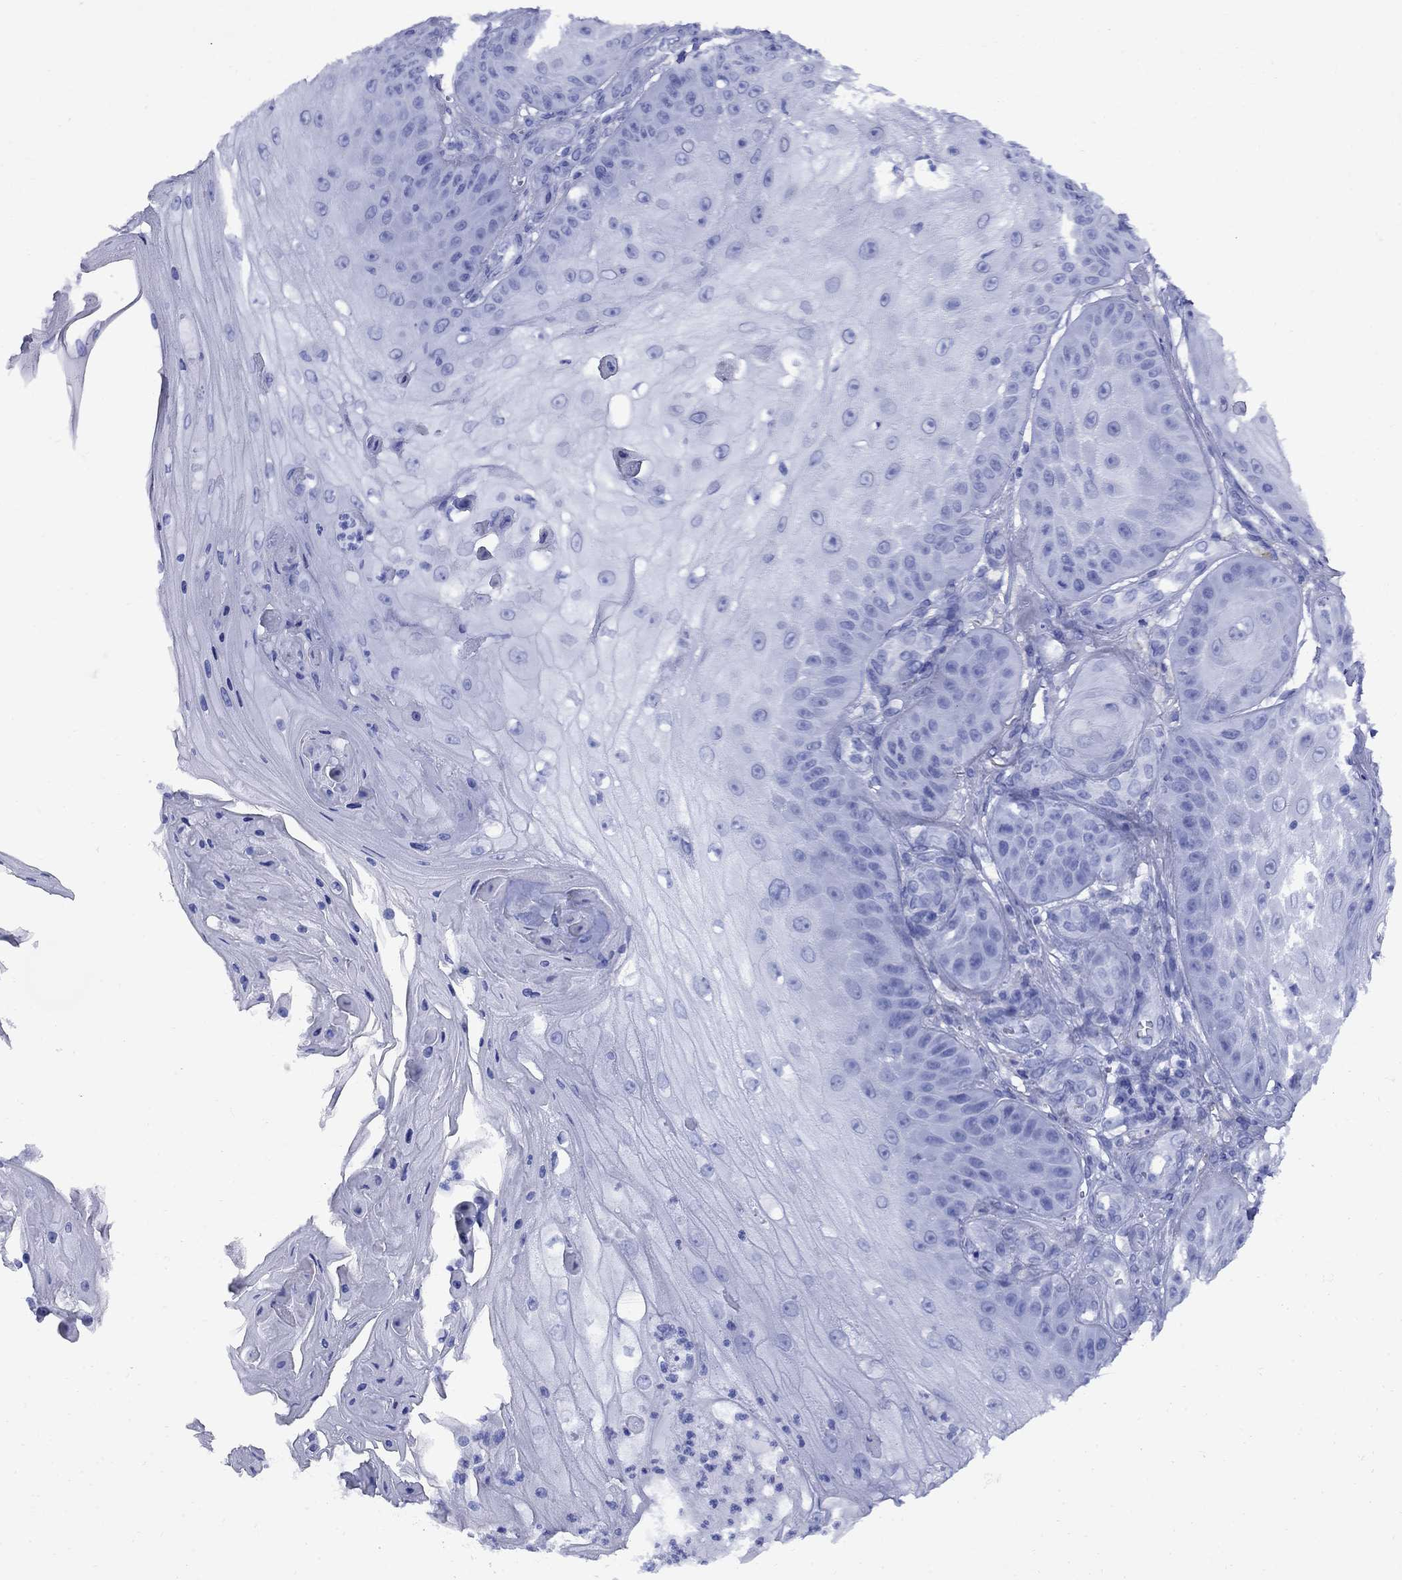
{"staining": {"intensity": "negative", "quantity": "none", "location": "none"}, "tissue": "skin cancer", "cell_type": "Tumor cells", "image_type": "cancer", "snomed": [{"axis": "morphology", "description": "Squamous cell carcinoma, NOS"}, {"axis": "topography", "description": "Skin"}], "caption": "Immunohistochemistry histopathology image of neoplastic tissue: skin squamous cell carcinoma stained with DAB (3,3'-diaminobenzidine) displays no significant protein expression in tumor cells.", "gene": "SMCP", "patient": {"sex": "male", "age": 70}}